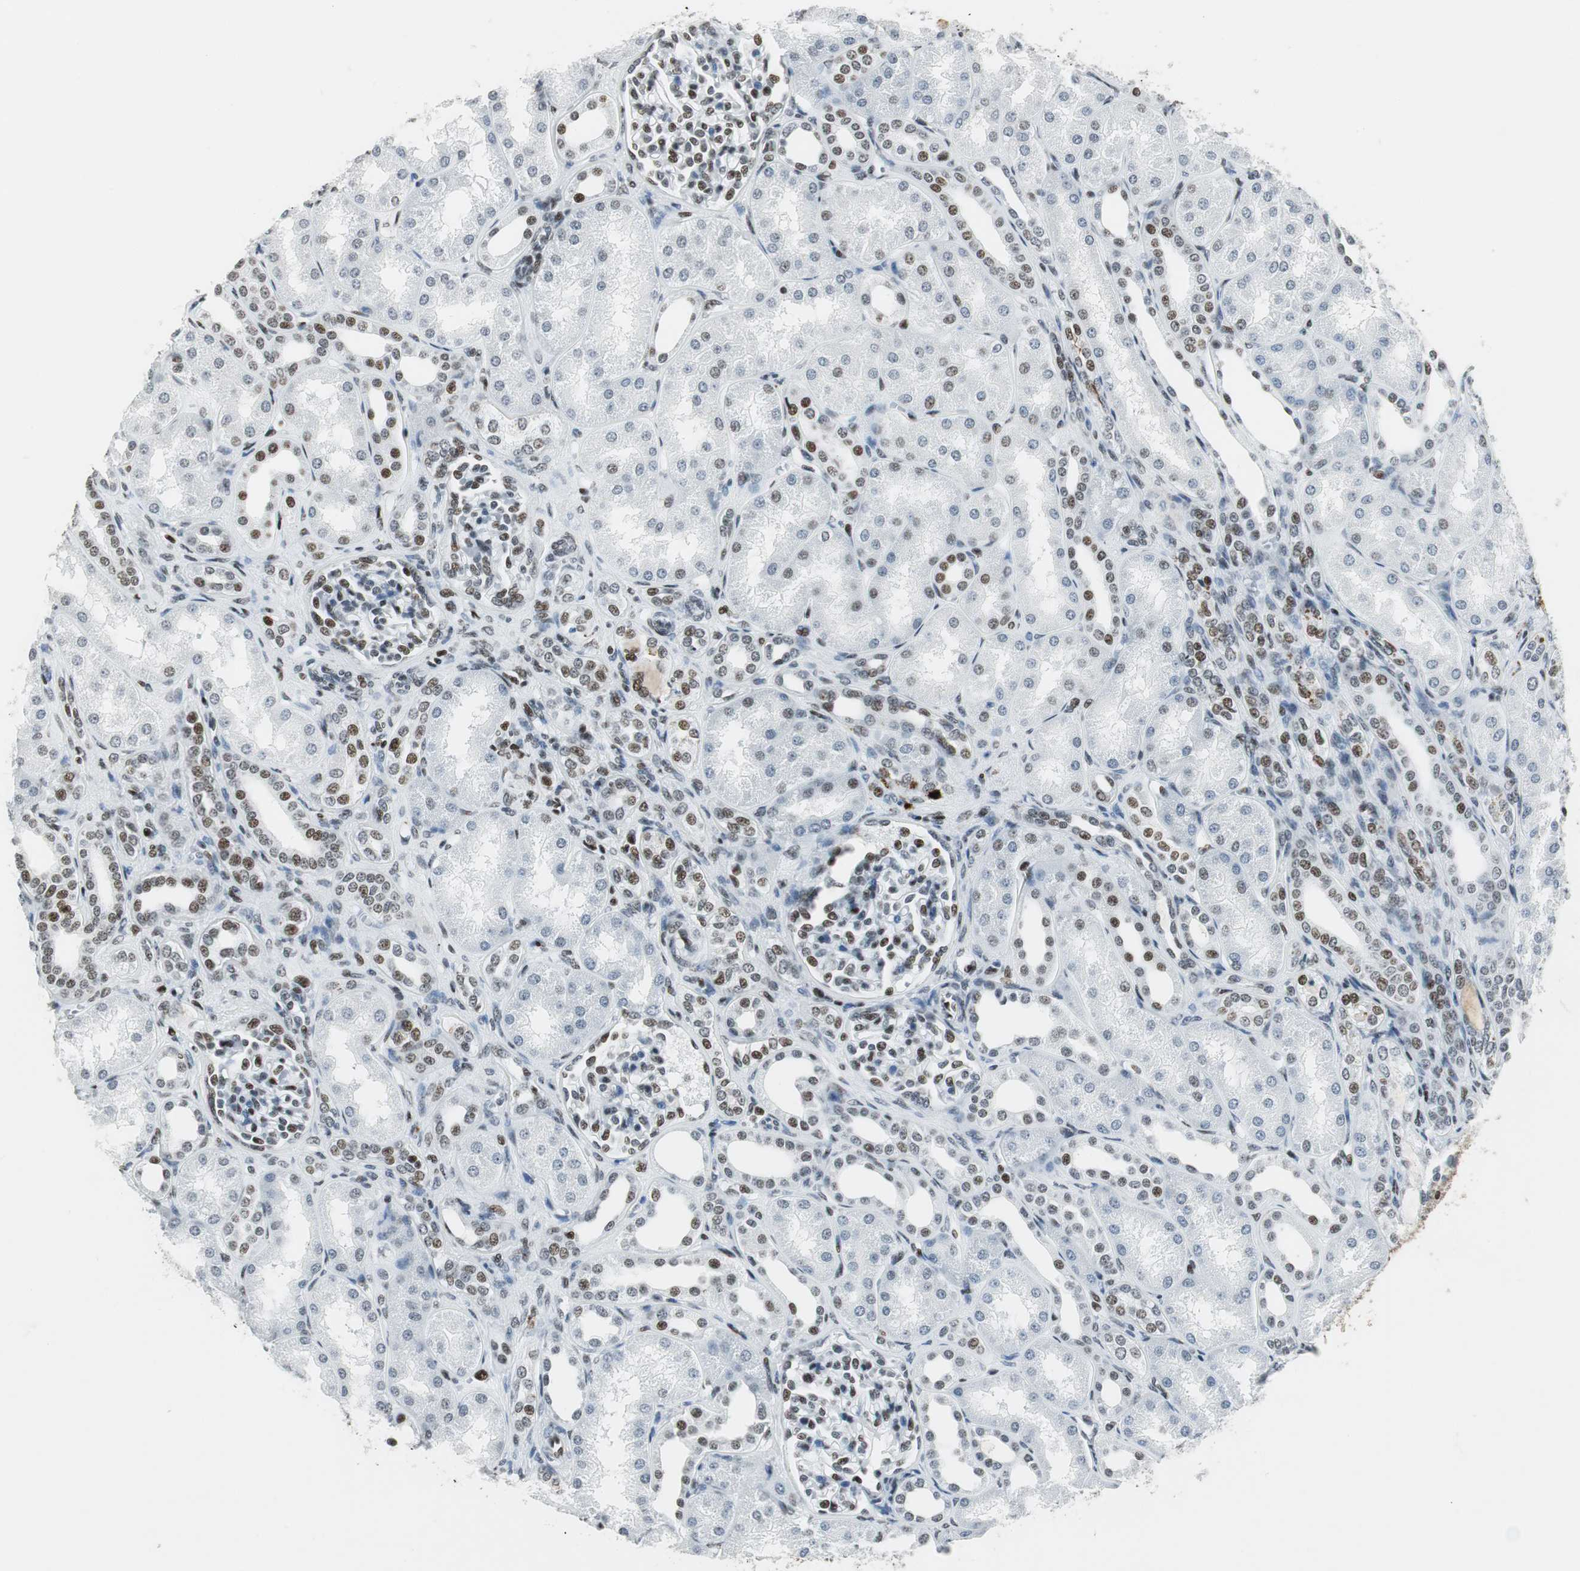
{"staining": {"intensity": "moderate", "quantity": "25%-75%", "location": "nuclear"}, "tissue": "kidney", "cell_type": "Cells in glomeruli", "image_type": "normal", "snomed": [{"axis": "morphology", "description": "Normal tissue, NOS"}, {"axis": "topography", "description": "Kidney"}], "caption": "Protein staining of benign kidney exhibits moderate nuclear positivity in about 25%-75% of cells in glomeruli. The staining is performed using DAB brown chromogen to label protein expression. The nuclei are counter-stained blue using hematoxylin.", "gene": "RBBP4", "patient": {"sex": "male", "age": 7}}